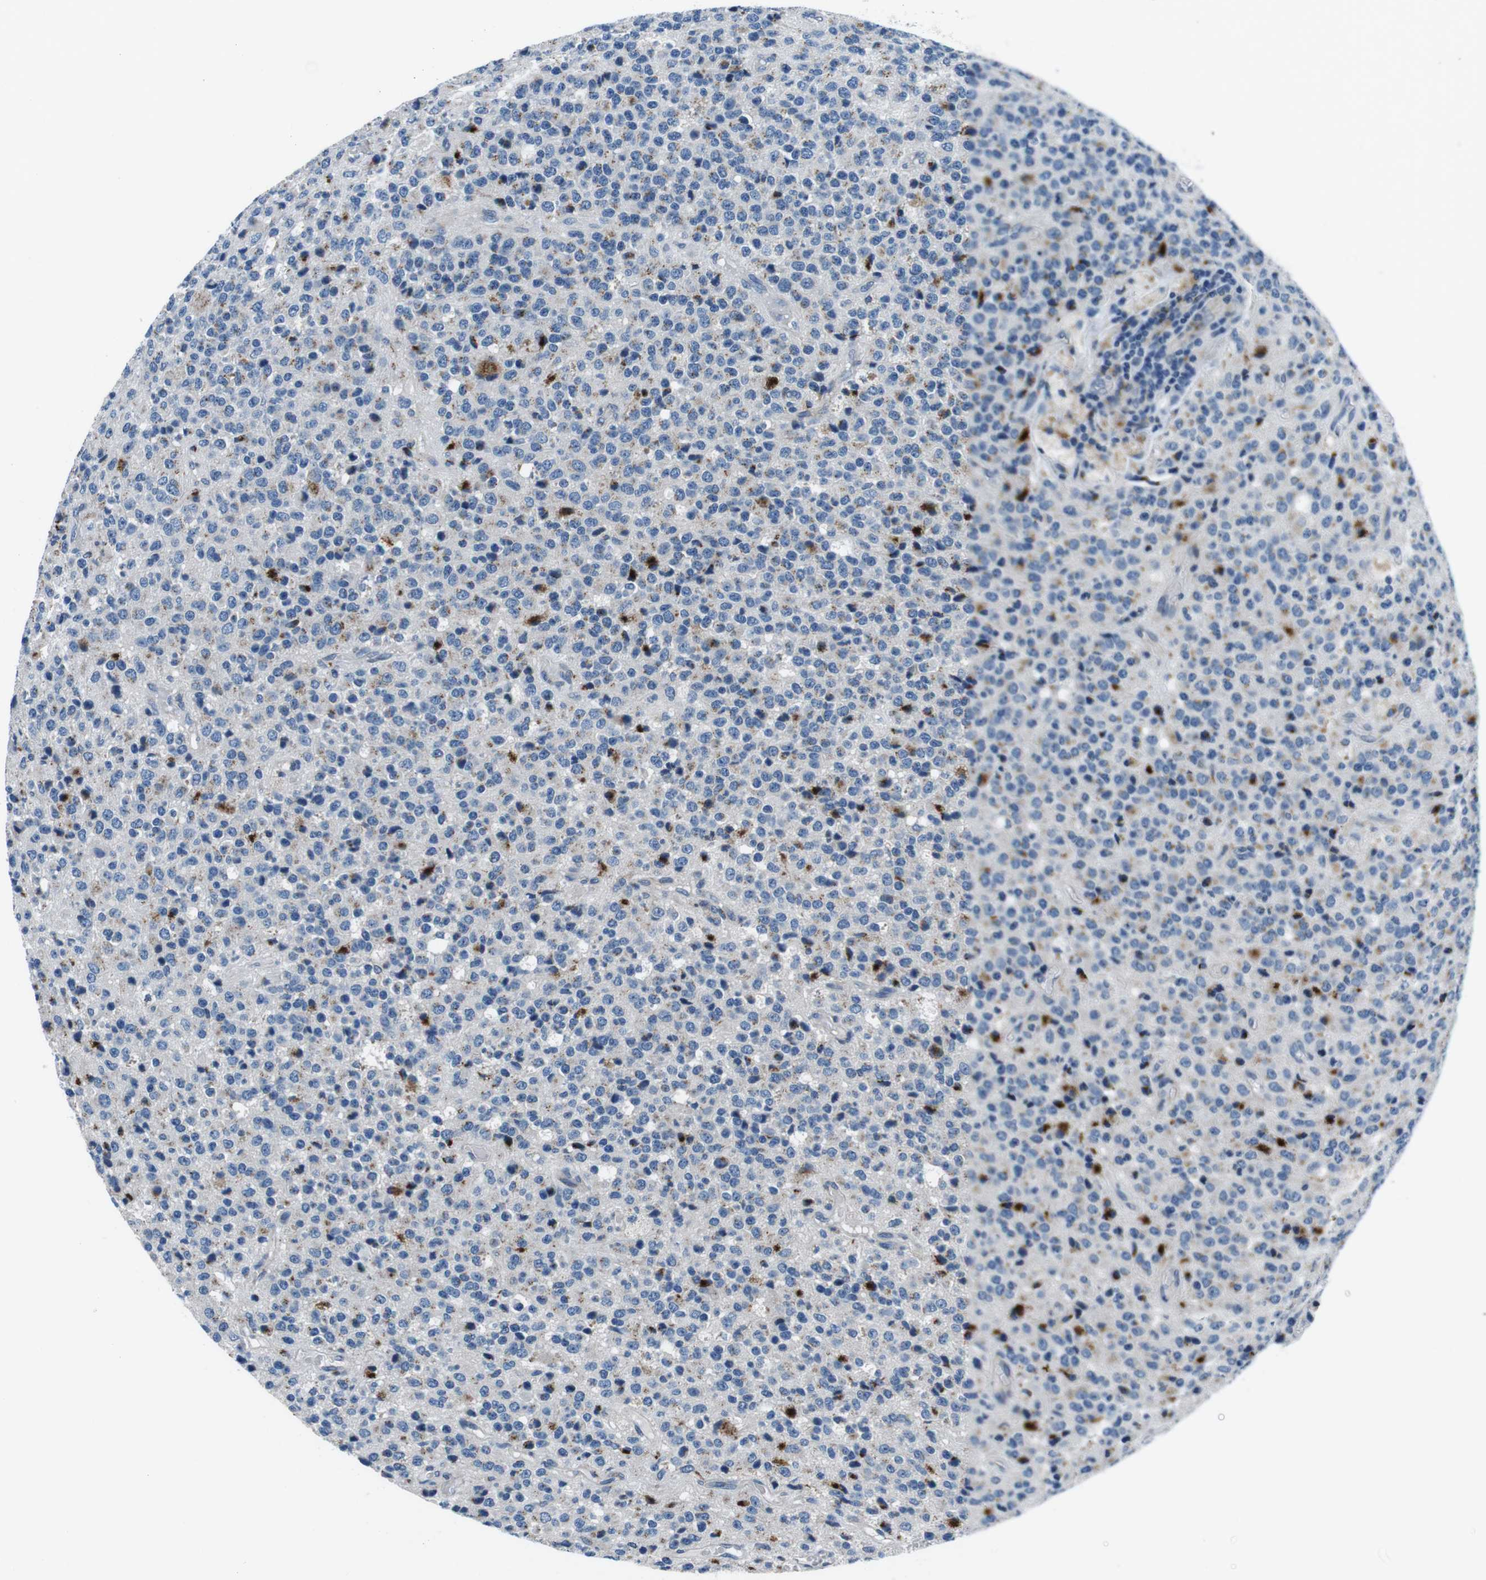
{"staining": {"intensity": "negative", "quantity": "none", "location": "none"}, "tissue": "glioma", "cell_type": "Tumor cells", "image_type": "cancer", "snomed": [{"axis": "morphology", "description": "Glioma, malignant, High grade"}, {"axis": "topography", "description": "pancreas cauda"}], "caption": "Image shows no significant protein staining in tumor cells of malignant glioma (high-grade).", "gene": "NUCB2", "patient": {"sex": "male", "age": 60}}